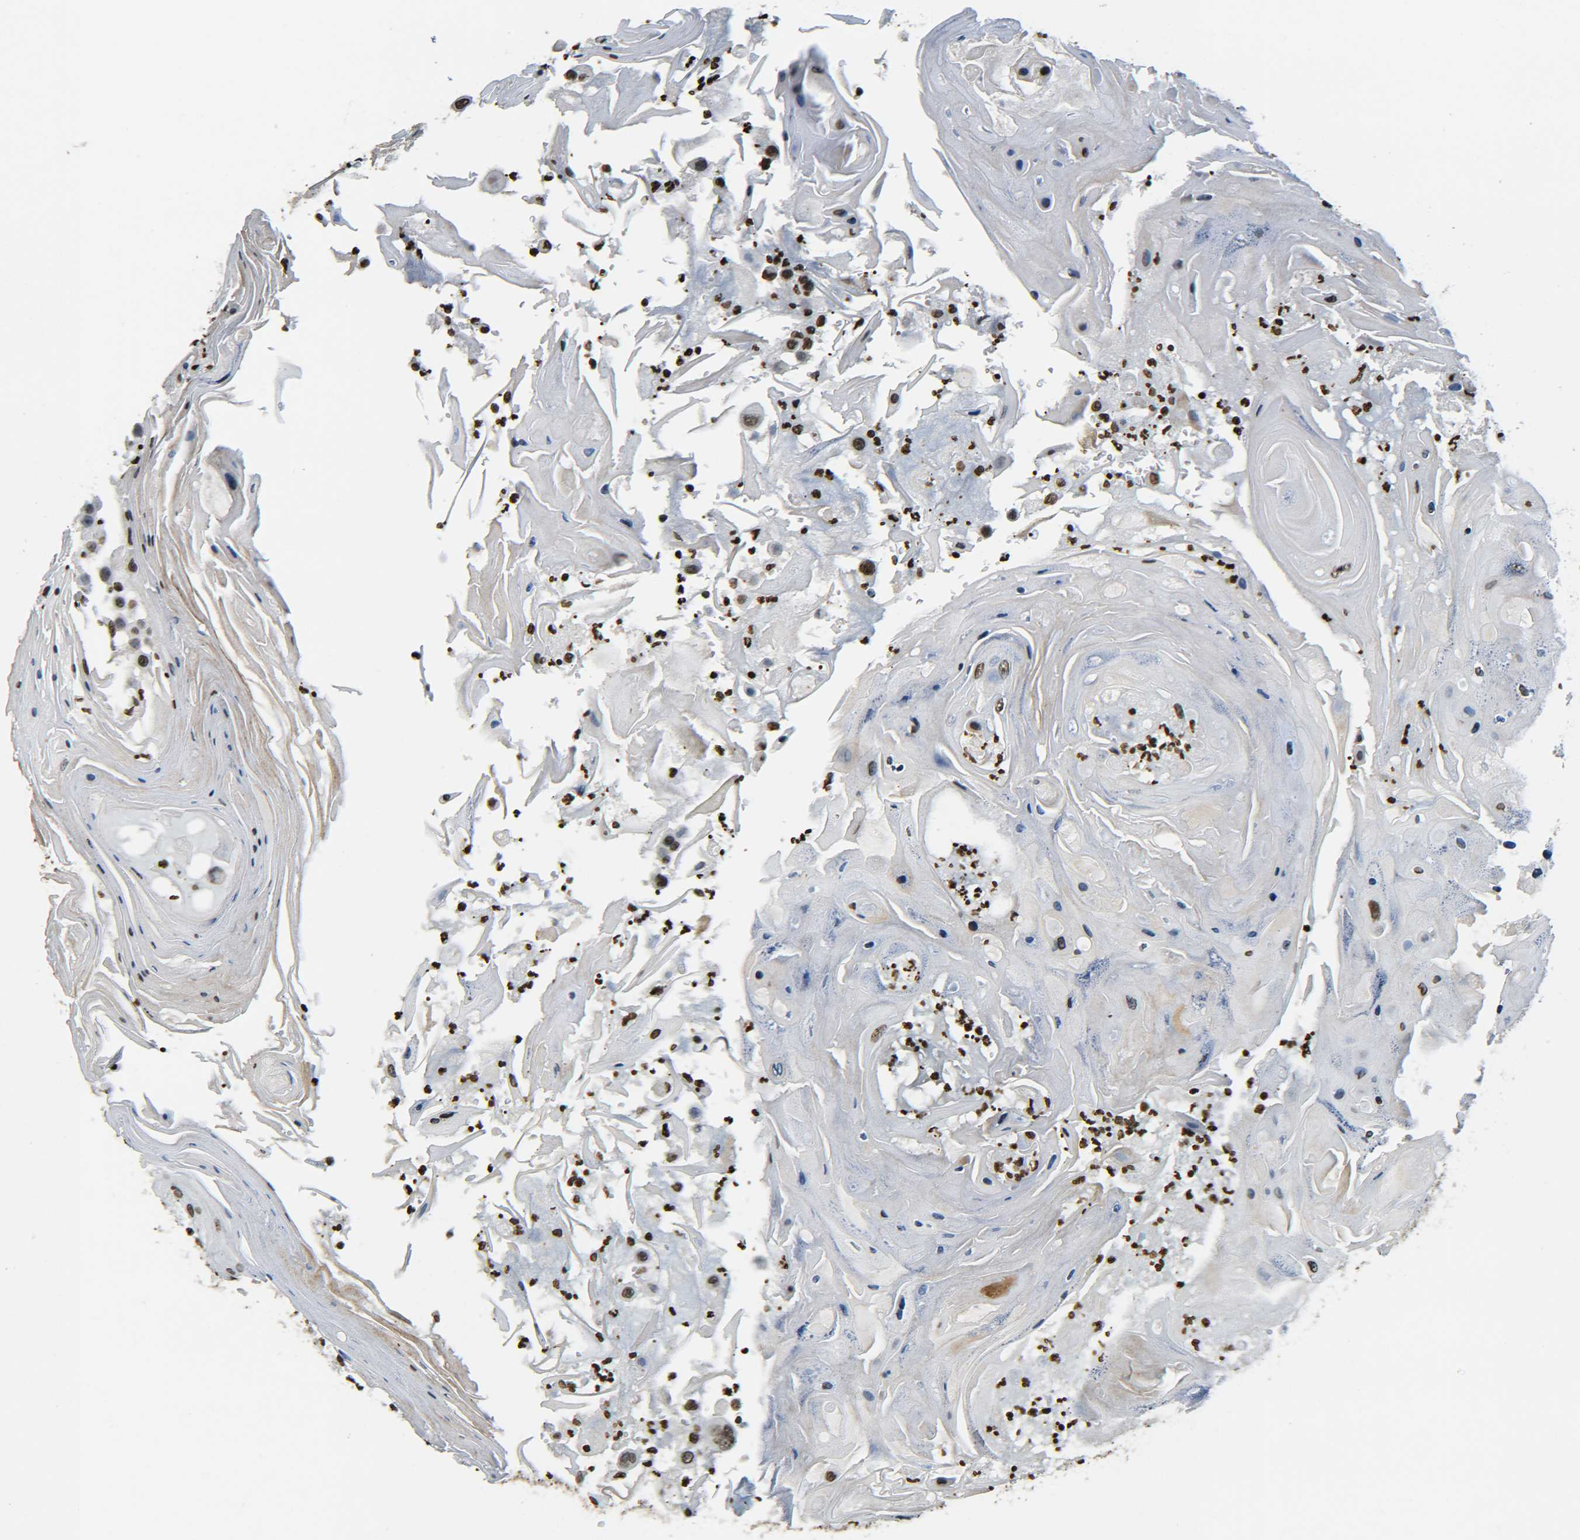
{"staining": {"intensity": "moderate", "quantity": ">75%", "location": "nuclear"}, "tissue": "head and neck cancer", "cell_type": "Tumor cells", "image_type": "cancer", "snomed": [{"axis": "morphology", "description": "Squamous cell carcinoma, NOS"}, {"axis": "topography", "description": "Oral tissue"}, {"axis": "topography", "description": "Head-Neck"}], "caption": "Tumor cells reveal medium levels of moderate nuclear positivity in about >75% of cells in head and neck squamous cell carcinoma.", "gene": "H4C16", "patient": {"sex": "female", "age": 76}}